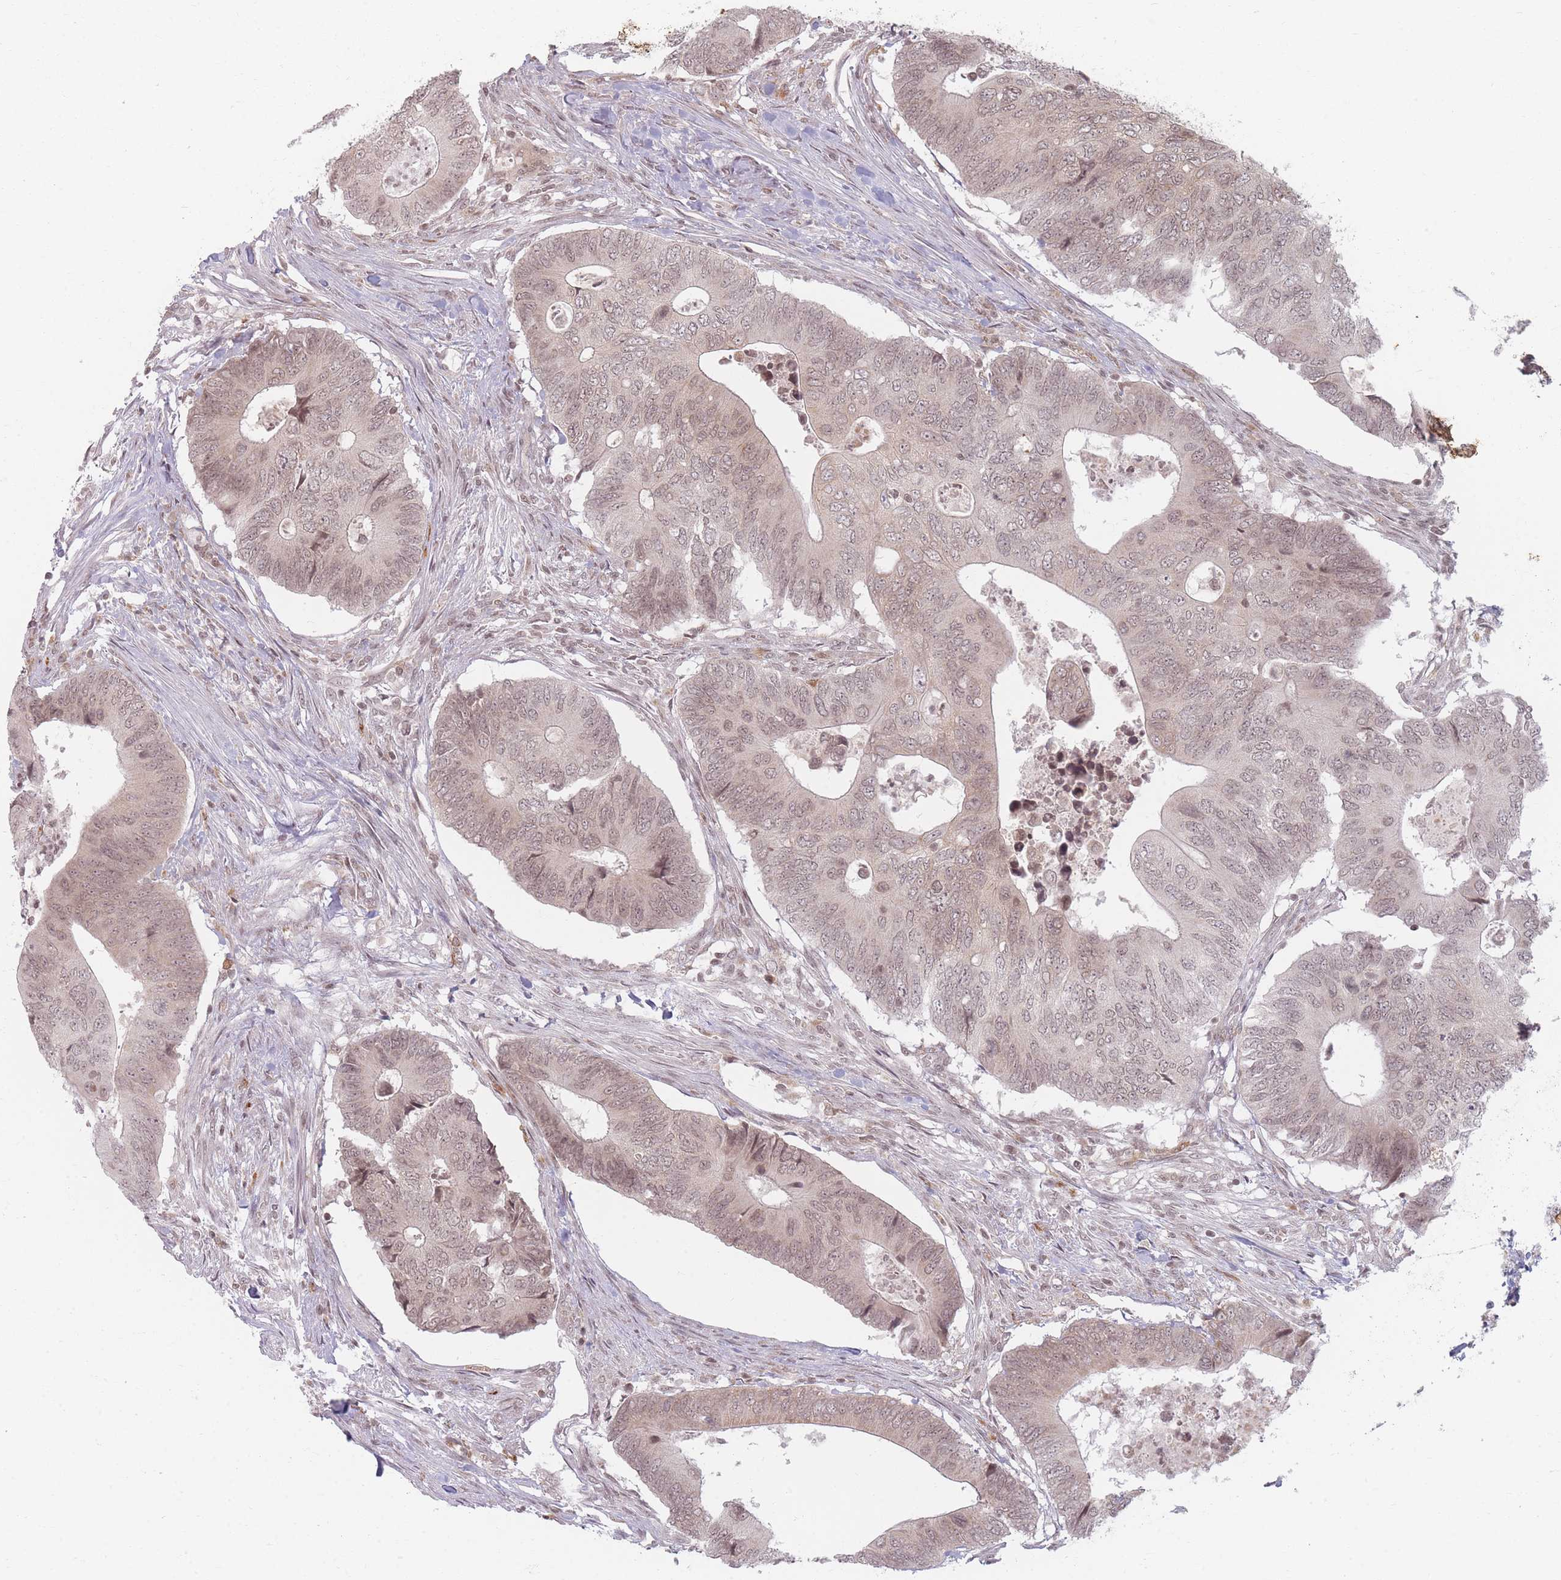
{"staining": {"intensity": "weak", "quantity": ">75%", "location": "nuclear"}, "tissue": "colorectal cancer", "cell_type": "Tumor cells", "image_type": "cancer", "snomed": [{"axis": "morphology", "description": "Adenocarcinoma, NOS"}, {"axis": "topography", "description": "Colon"}], "caption": "Colorectal adenocarcinoma tissue exhibits weak nuclear staining in approximately >75% of tumor cells", "gene": "SPATA45", "patient": {"sex": "male", "age": 87}}